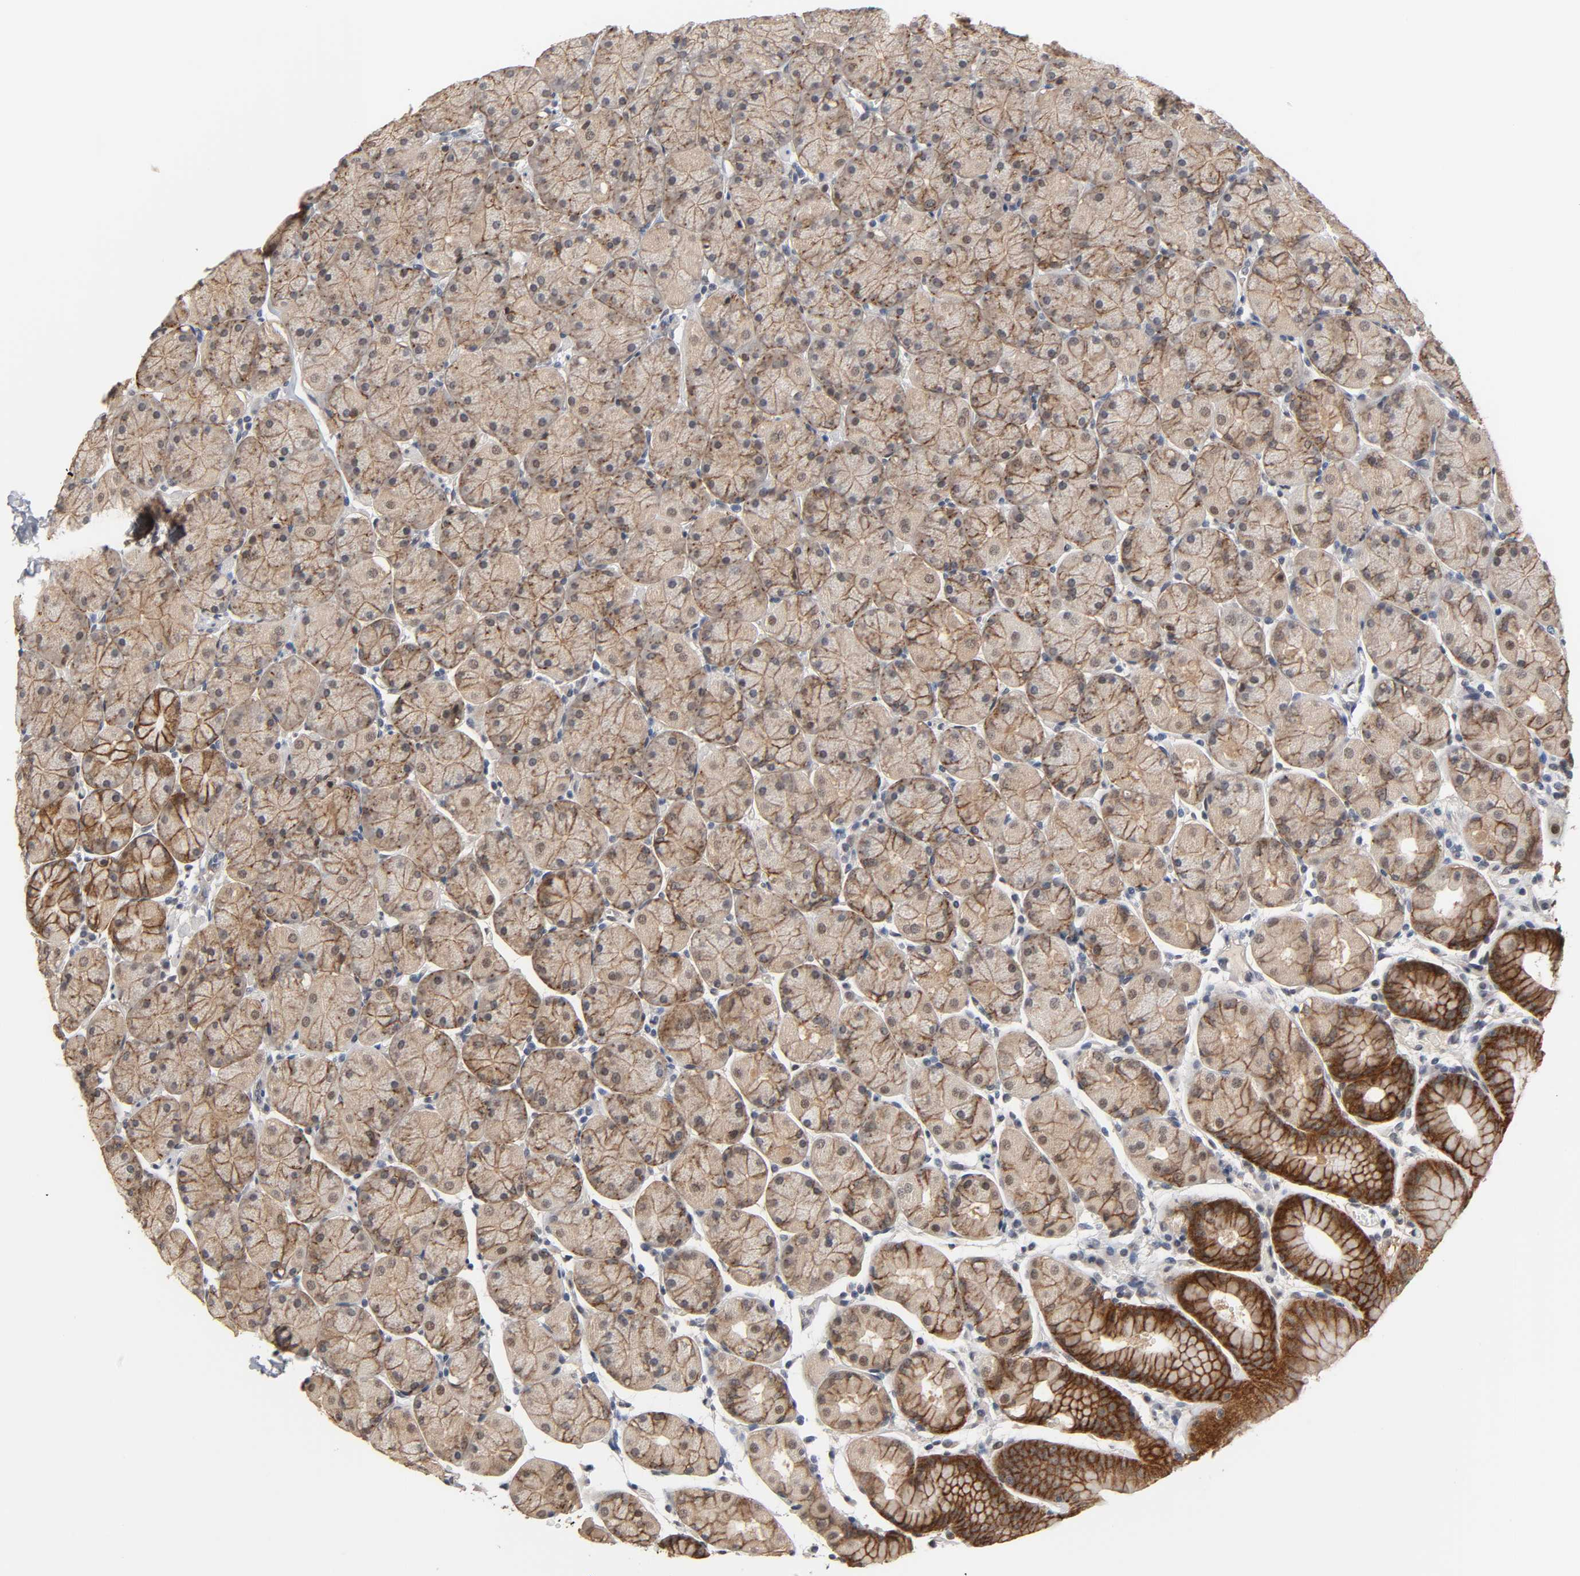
{"staining": {"intensity": "strong", "quantity": ">75%", "location": "cytoplasmic/membranous"}, "tissue": "stomach", "cell_type": "Glandular cells", "image_type": "normal", "snomed": [{"axis": "morphology", "description": "Normal tissue, NOS"}, {"axis": "topography", "description": "Stomach, upper"}, {"axis": "topography", "description": "Stomach"}], "caption": "High-power microscopy captured an IHC photomicrograph of benign stomach, revealing strong cytoplasmic/membranous expression in approximately >75% of glandular cells.", "gene": "HTR1E", "patient": {"sex": "male", "age": 76}}